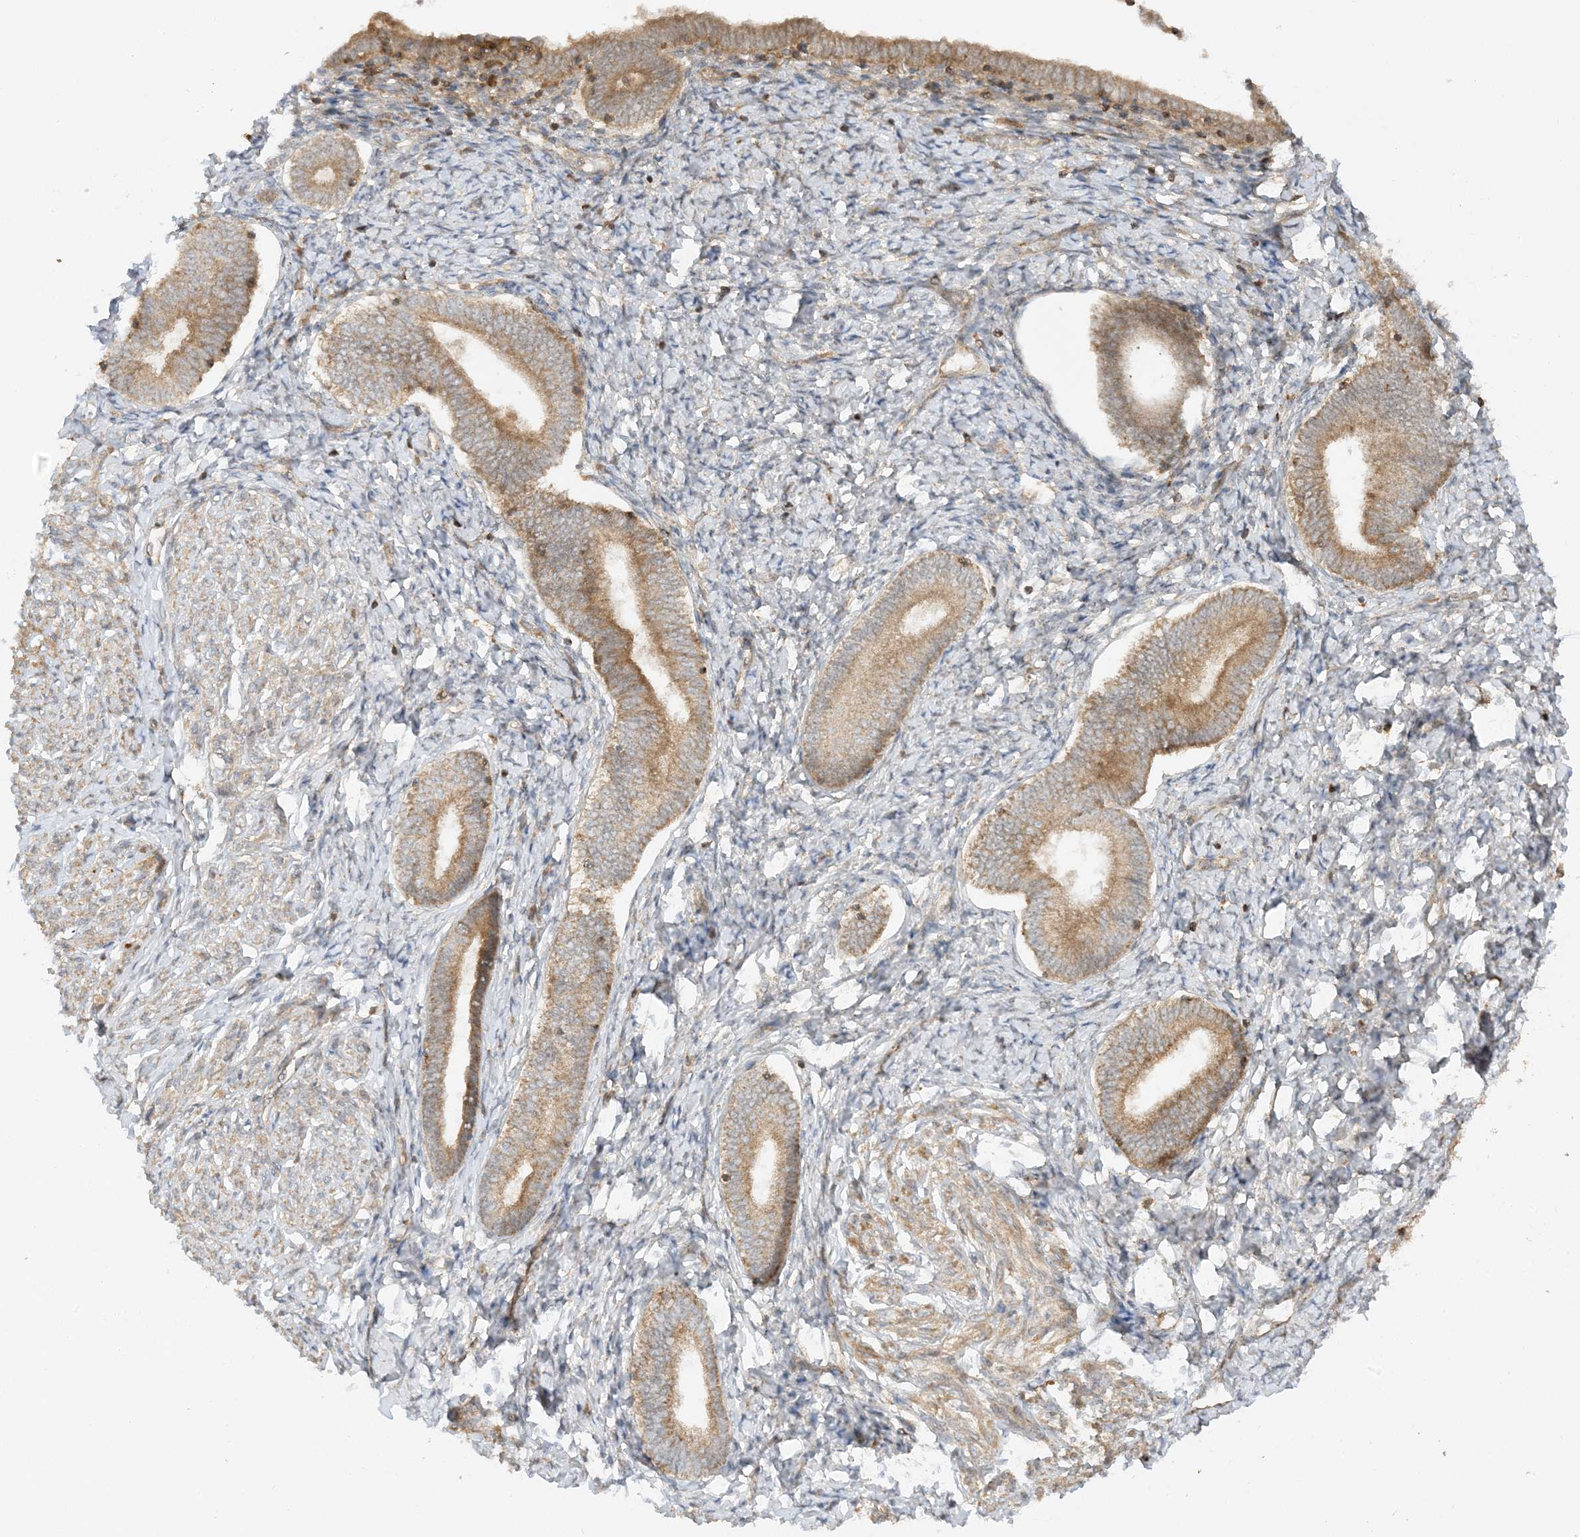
{"staining": {"intensity": "moderate", "quantity": "25%-75%", "location": "cytoplasmic/membranous"}, "tissue": "endometrium", "cell_type": "Cells in endometrial stroma", "image_type": "normal", "snomed": [{"axis": "morphology", "description": "Normal tissue, NOS"}, {"axis": "topography", "description": "Endometrium"}], "caption": "Endometrium stained with DAB (3,3'-diaminobenzidine) IHC exhibits medium levels of moderate cytoplasmic/membranous positivity in approximately 25%-75% of cells in endometrial stroma. The staining is performed using DAB brown chromogen to label protein expression. The nuclei are counter-stained blue using hematoxylin.", "gene": "XRN1", "patient": {"sex": "female", "age": 72}}